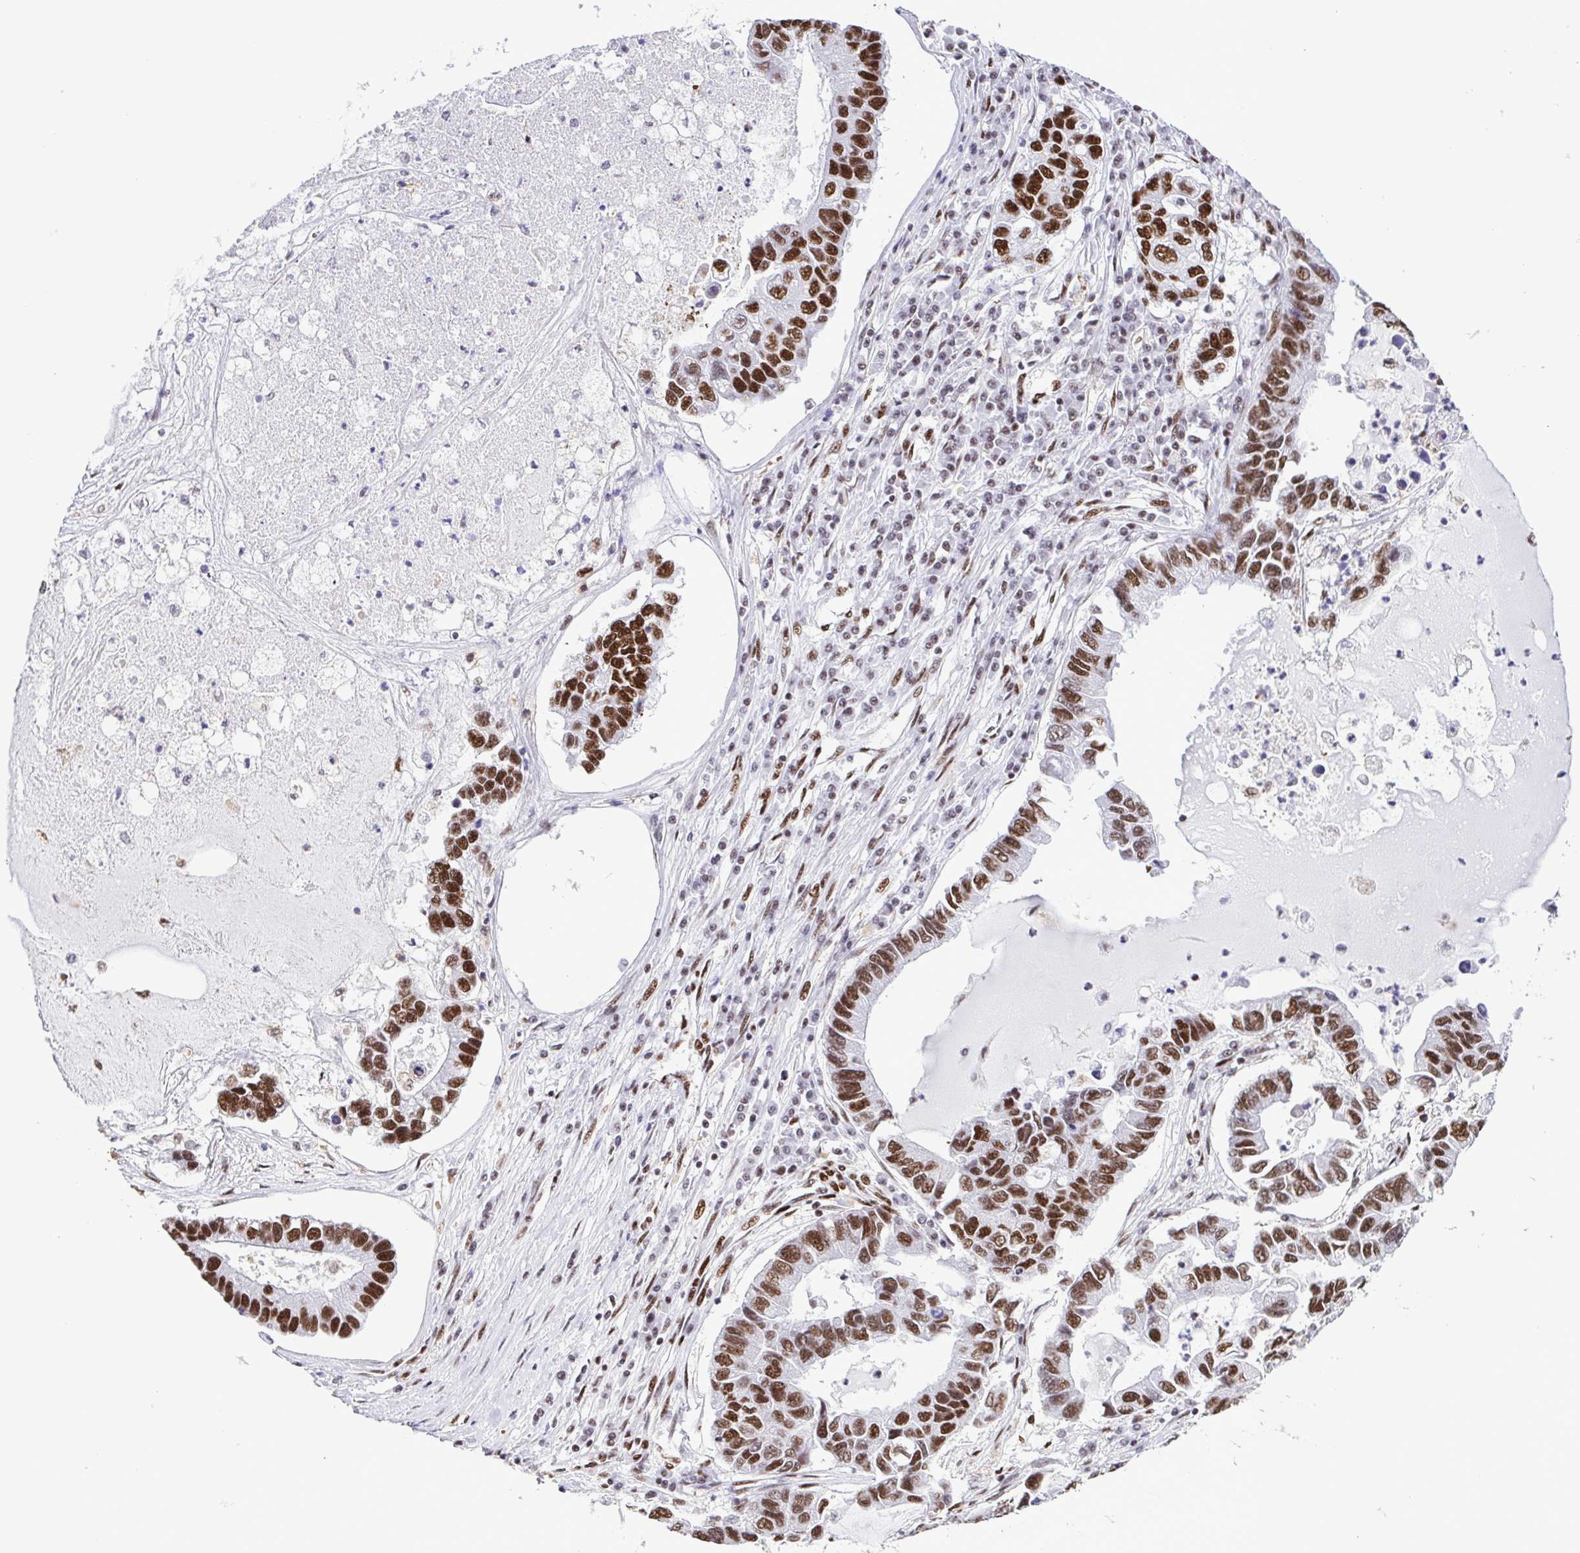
{"staining": {"intensity": "strong", "quantity": ">75%", "location": "nuclear"}, "tissue": "lung cancer", "cell_type": "Tumor cells", "image_type": "cancer", "snomed": [{"axis": "morphology", "description": "Adenocarcinoma, NOS"}, {"axis": "topography", "description": "Bronchus"}, {"axis": "topography", "description": "Lung"}], "caption": "Lung cancer (adenocarcinoma) was stained to show a protein in brown. There is high levels of strong nuclear positivity in about >75% of tumor cells.", "gene": "TRIM28", "patient": {"sex": "female", "age": 51}}